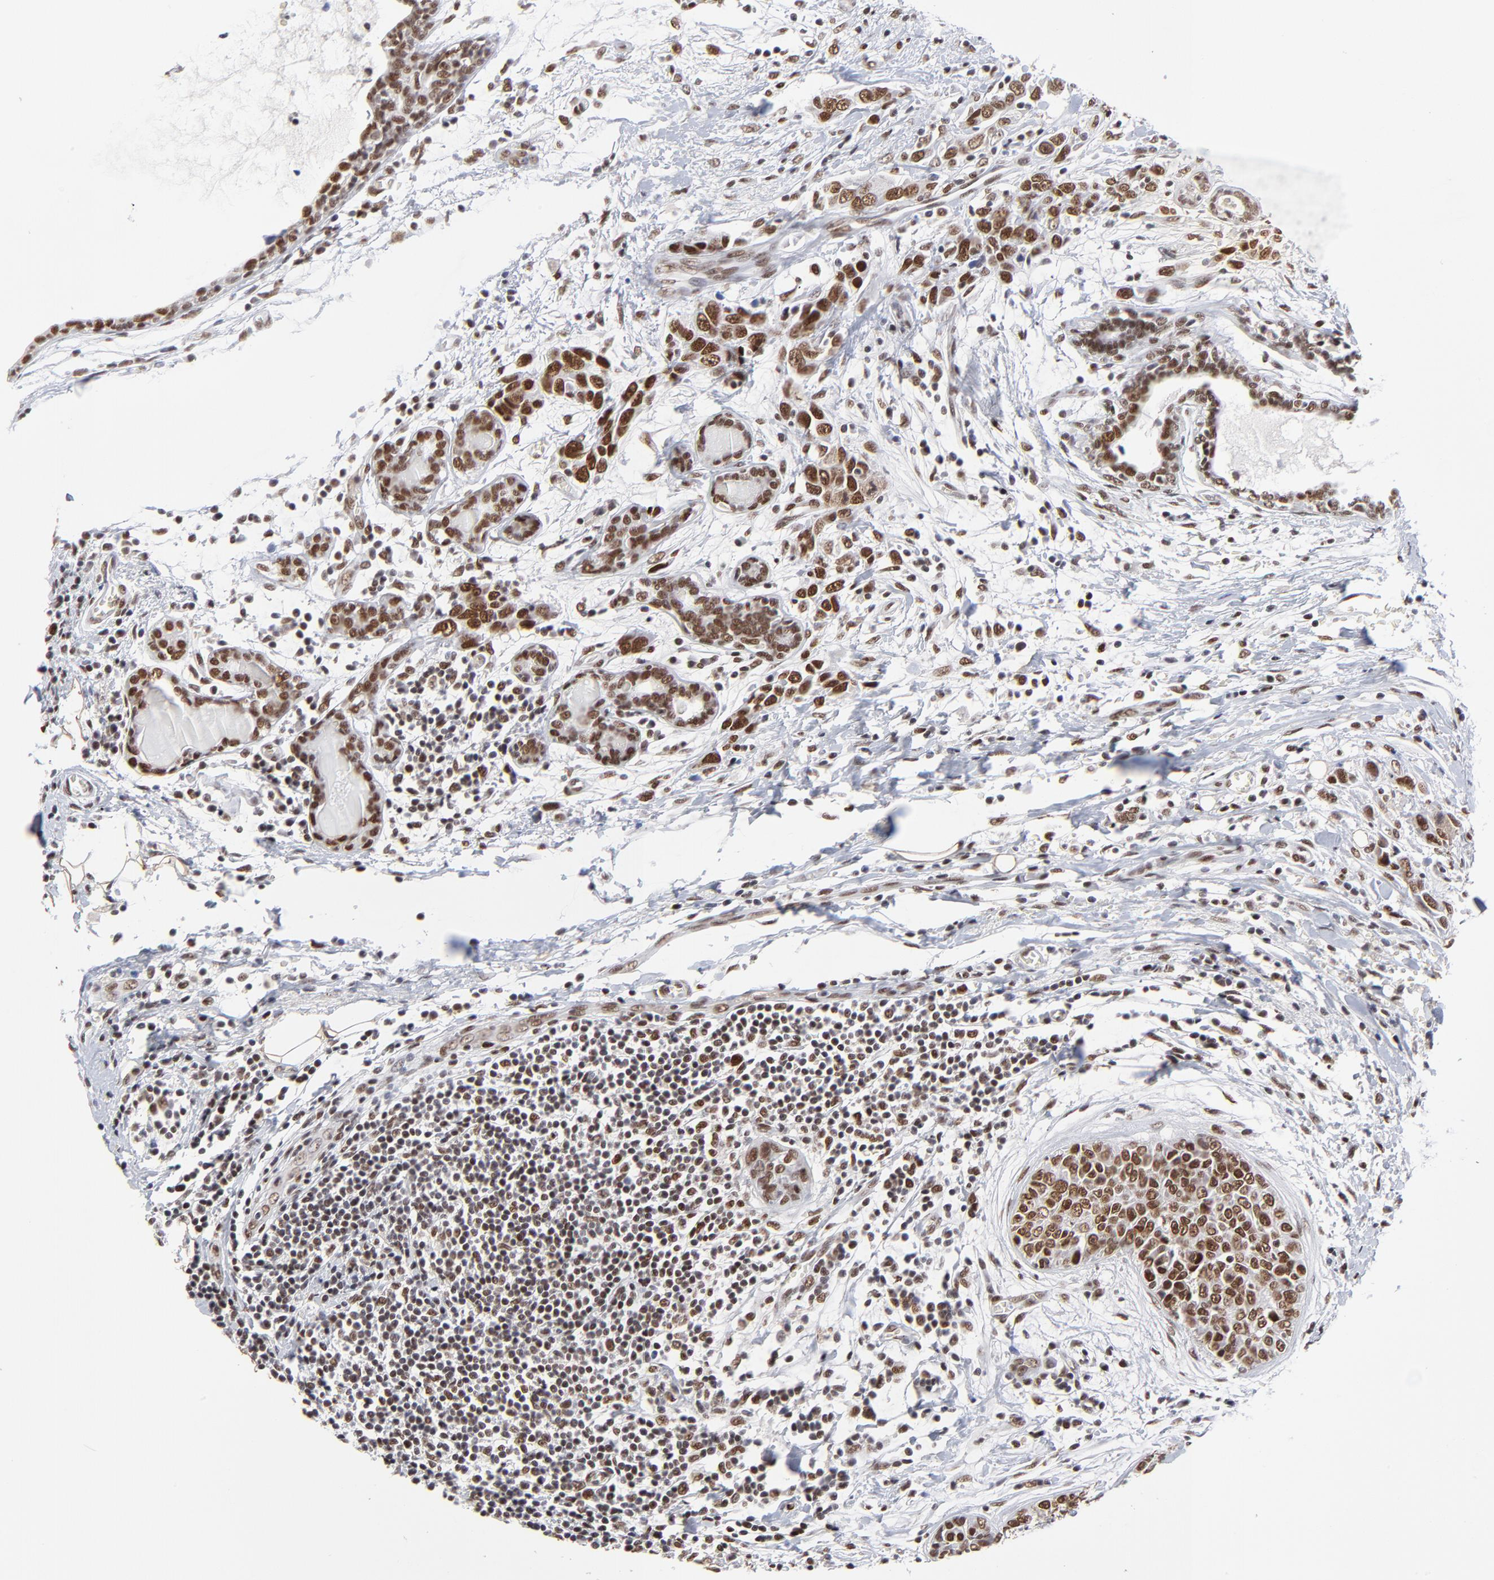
{"staining": {"intensity": "strong", "quantity": ">75%", "location": "nuclear"}, "tissue": "breast cancer", "cell_type": "Tumor cells", "image_type": "cancer", "snomed": [{"axis": "morphology", "description": "Duct carcinoma"}, {"axis": "topography", "description": "Breast"}], "caption": "Protein staining of breast cancer (infiltrating ductal carcinoma) tissue reveals strong nuclear positivity in about >75% of tumor cells.", "gene": "ZMYM3", "patient": {"sex": "female", "age": 50}}